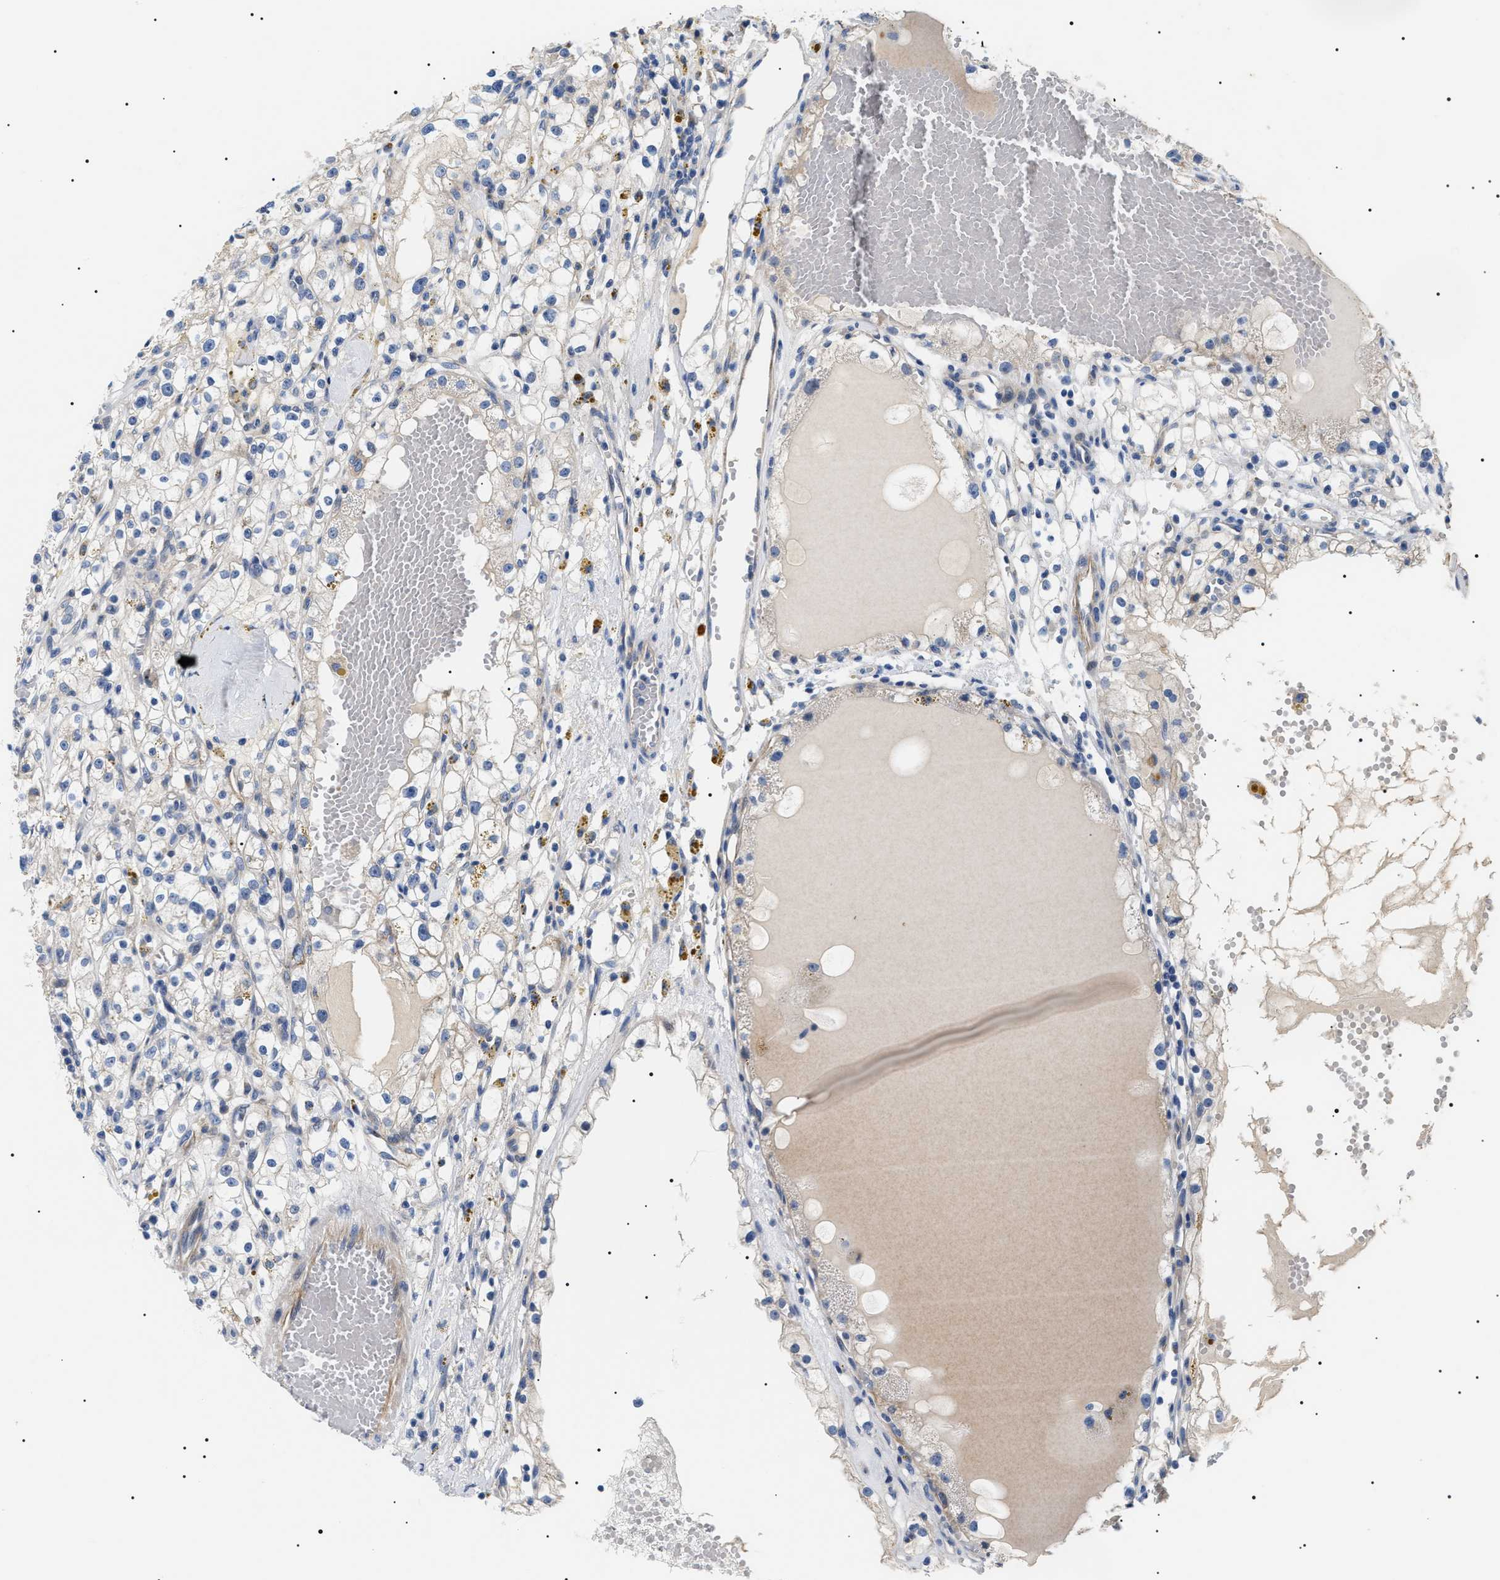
{"staining": {"intensity": "negative", "quantity": "none", "location": "none"}, "tissue": "renal cancer", "cell_type": "Tumor cells", "image_type": "cancer", "snomed": [{"axis": "morphology", "description": "Adenocarcinoma, NOS"}, {"axis": "topography", "description": "Kidney"}], "caption": "Tumor cells are negative for protein expression in human renal cancer (adenocarcinoma).", "gene": "TMEM222", "patient": {"sex": "male", "age": 56}}